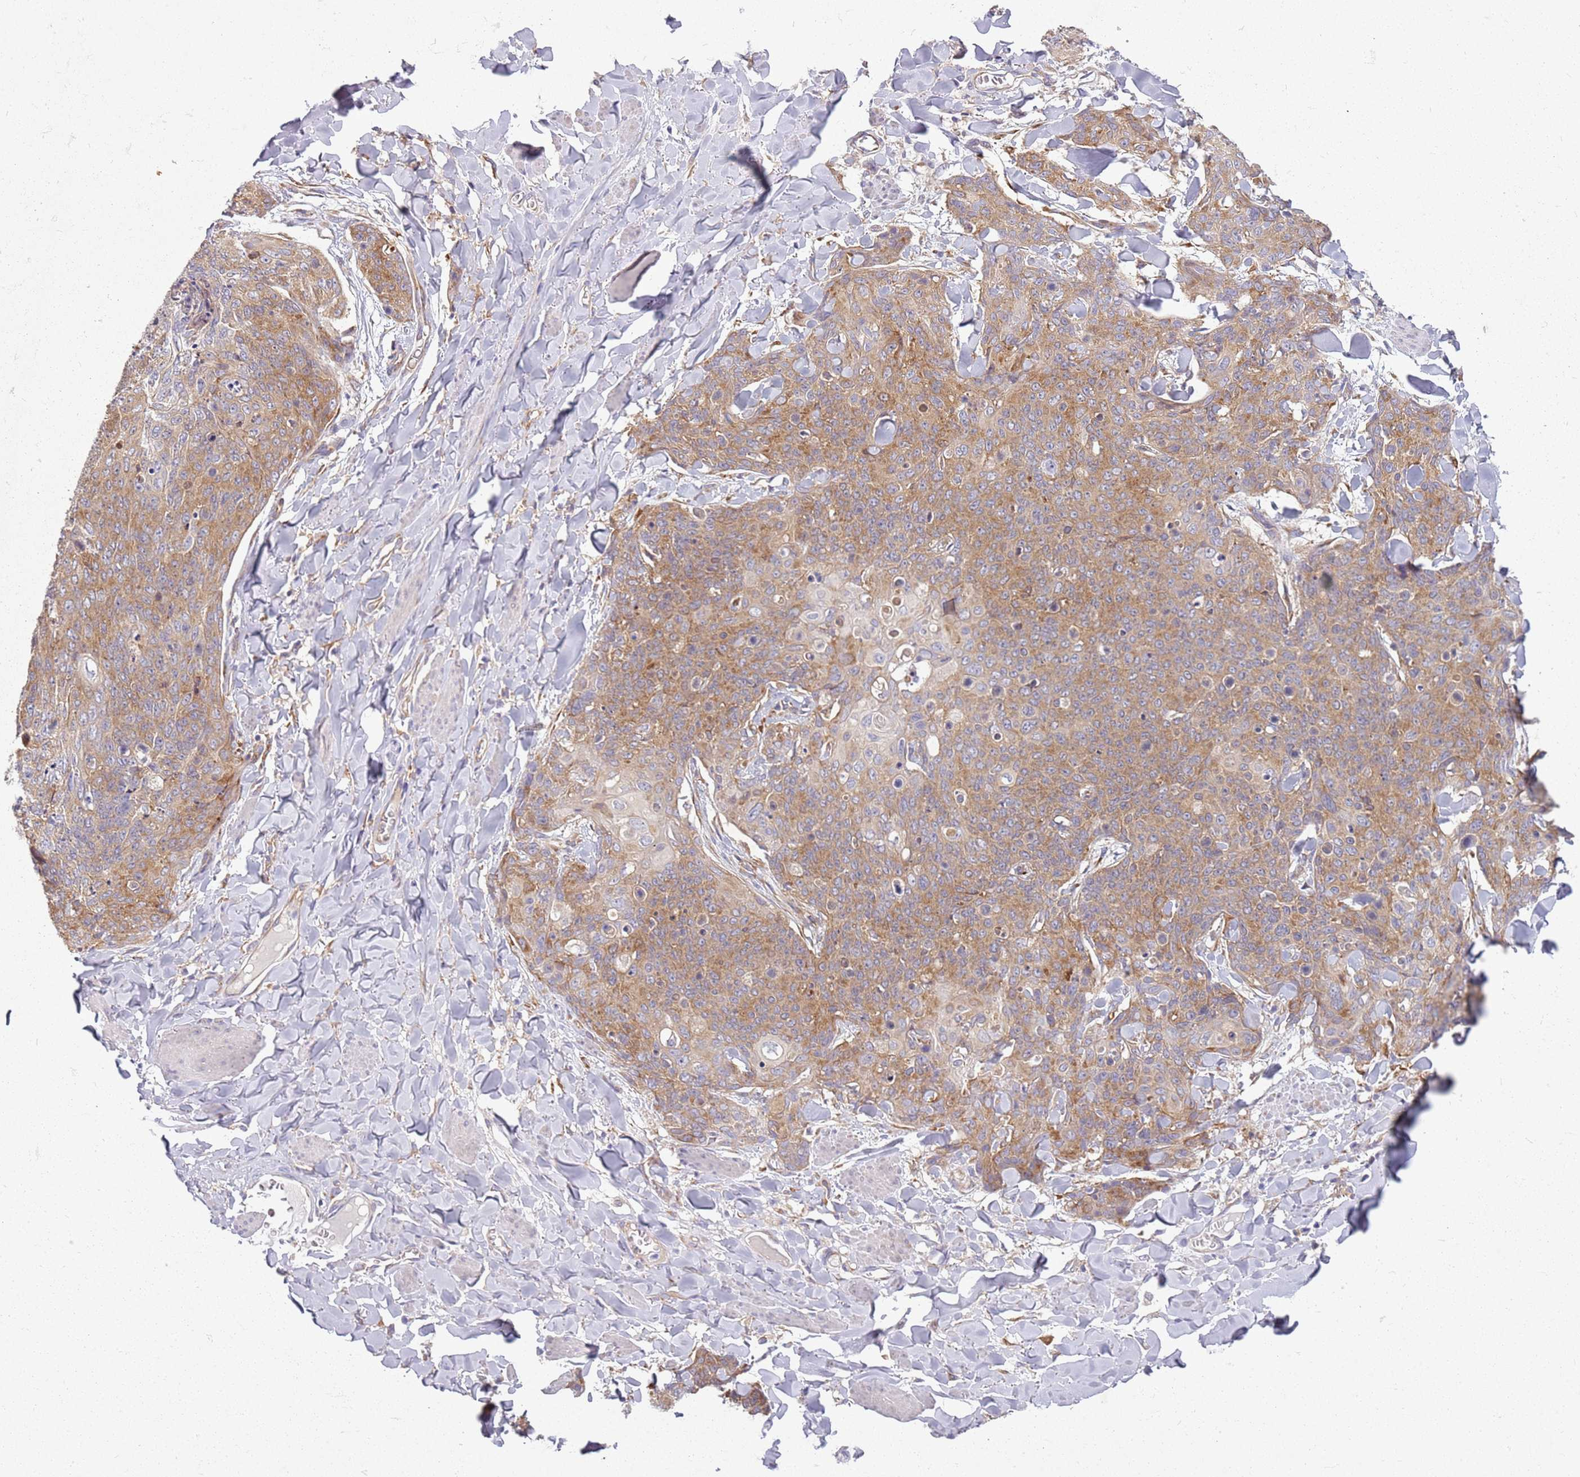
{"staining": {"intensity": "moderate", "quantity": ">75%", "location": "cytoplasmic/membranous"}, "tissue": "skin cancer", "cell_type": "Tumor cells", "image_type": "cancer", "snomed": [{"axis": "morphology", "description": "Squamous cell carcinoma, NOS"}, {"axis": "topography", "description": "Skin"}, {"axis": "topography", "description": "Vulva"}], "caption": "Skin cancer was stained to show a protein in brown. There is medium levels of moderate cytoplasmic/membranous staining in about >75% of tumor cells.", "gene": "RPS28", "patient": {"sex": "female", "age": 85}}